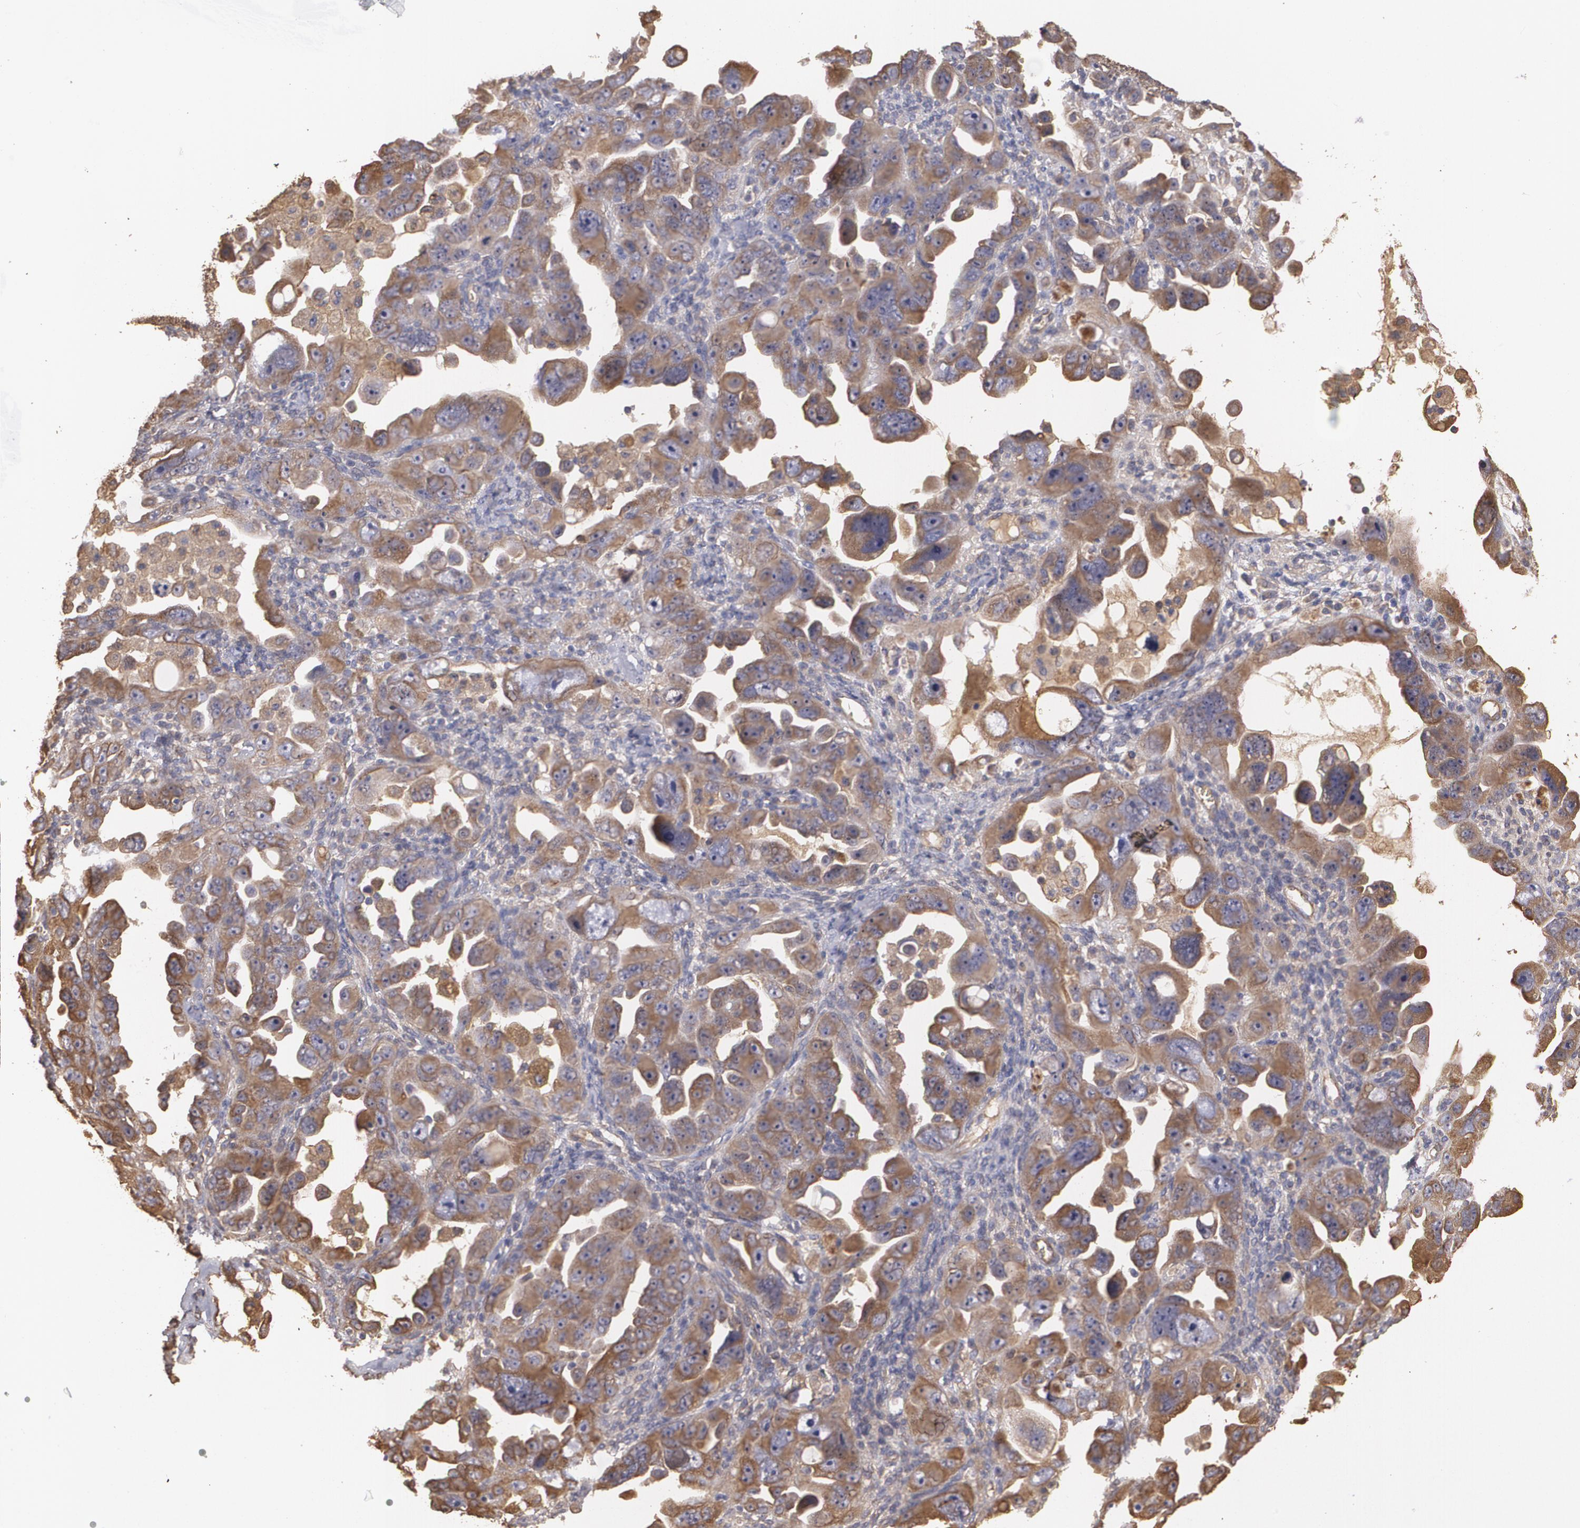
{"staining": {"intensity": "moderate", "quantity": ">75%", "location": "cytoplasmic/membranous"}, "tissue": "ovarian cancer", "cell_type": "Tumor cells", "image_type": "cancer", "snomed": [{"axis": "morphology", "description": "Cystadenocarcinoma, serous, NOS"}, {"axis": "topography", "description": "Ovary"}], "caption": "Protein expression analysis of human ovarian cancer reveals moderate cytoplasmic/membranous expression in approximately >75% of tumor cells.", "gene": "PON1", "patient": {"sex": "female", "age": 66}}